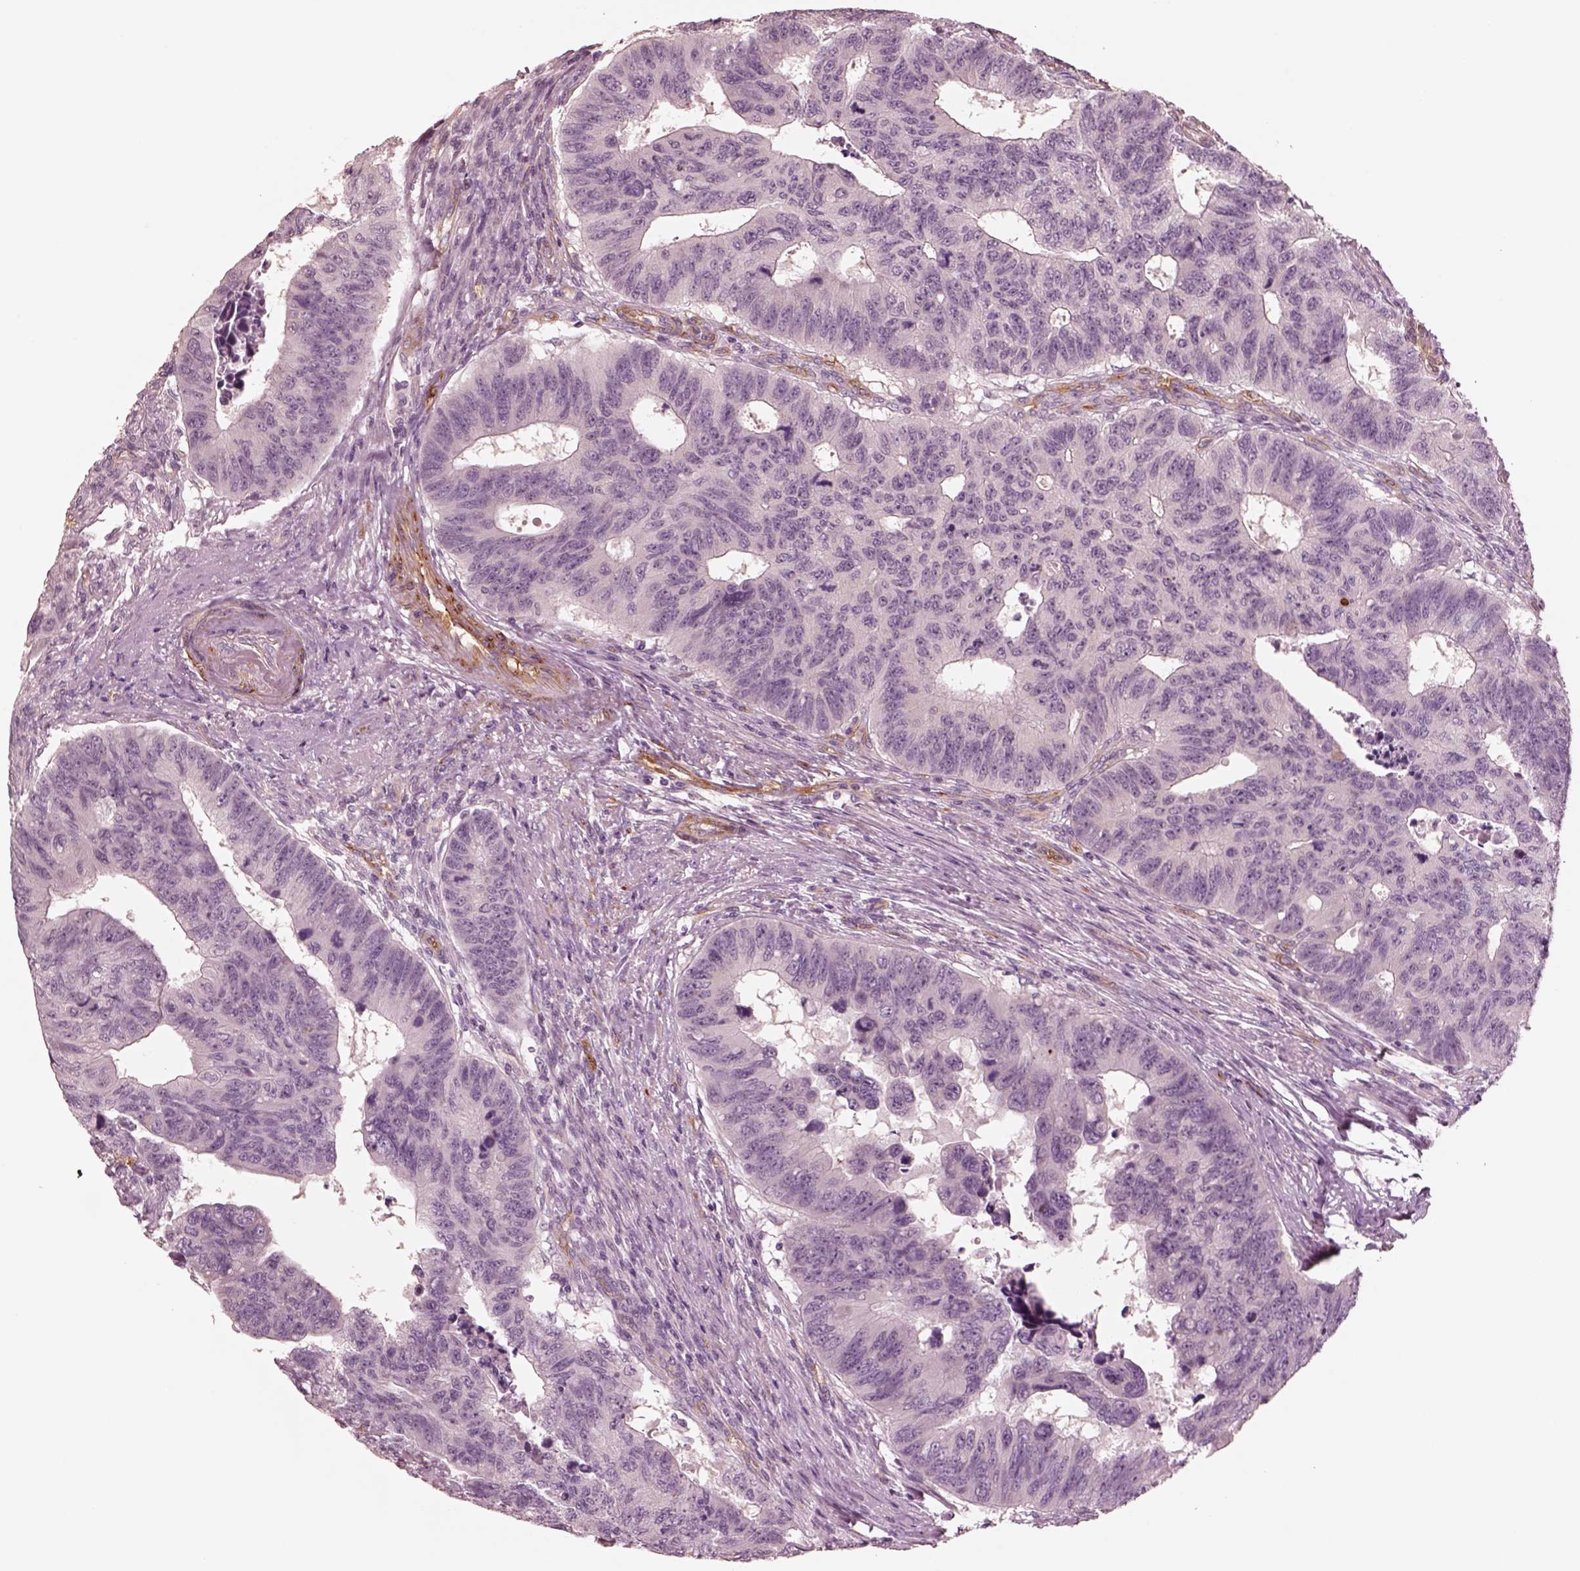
{"staining": {"intensity": "negative", "quantity": "none", "location": "none"}, "tissue": "colorectal cancer", "cell_type": "Tumor cells", "image_type": "cancer", "snomed": [{"axis": "morphology", "description": "Adenocarcinoma, NOS"}, {"axis": "topography", "description": "Rectum"}], "caption": "The photomicrograph reveals no significant staining in tumor cells of colorectal cancer (adenocarcinoma).", "gene": "DNAAF9", "patient": {"sex": "female", "age": 85}}